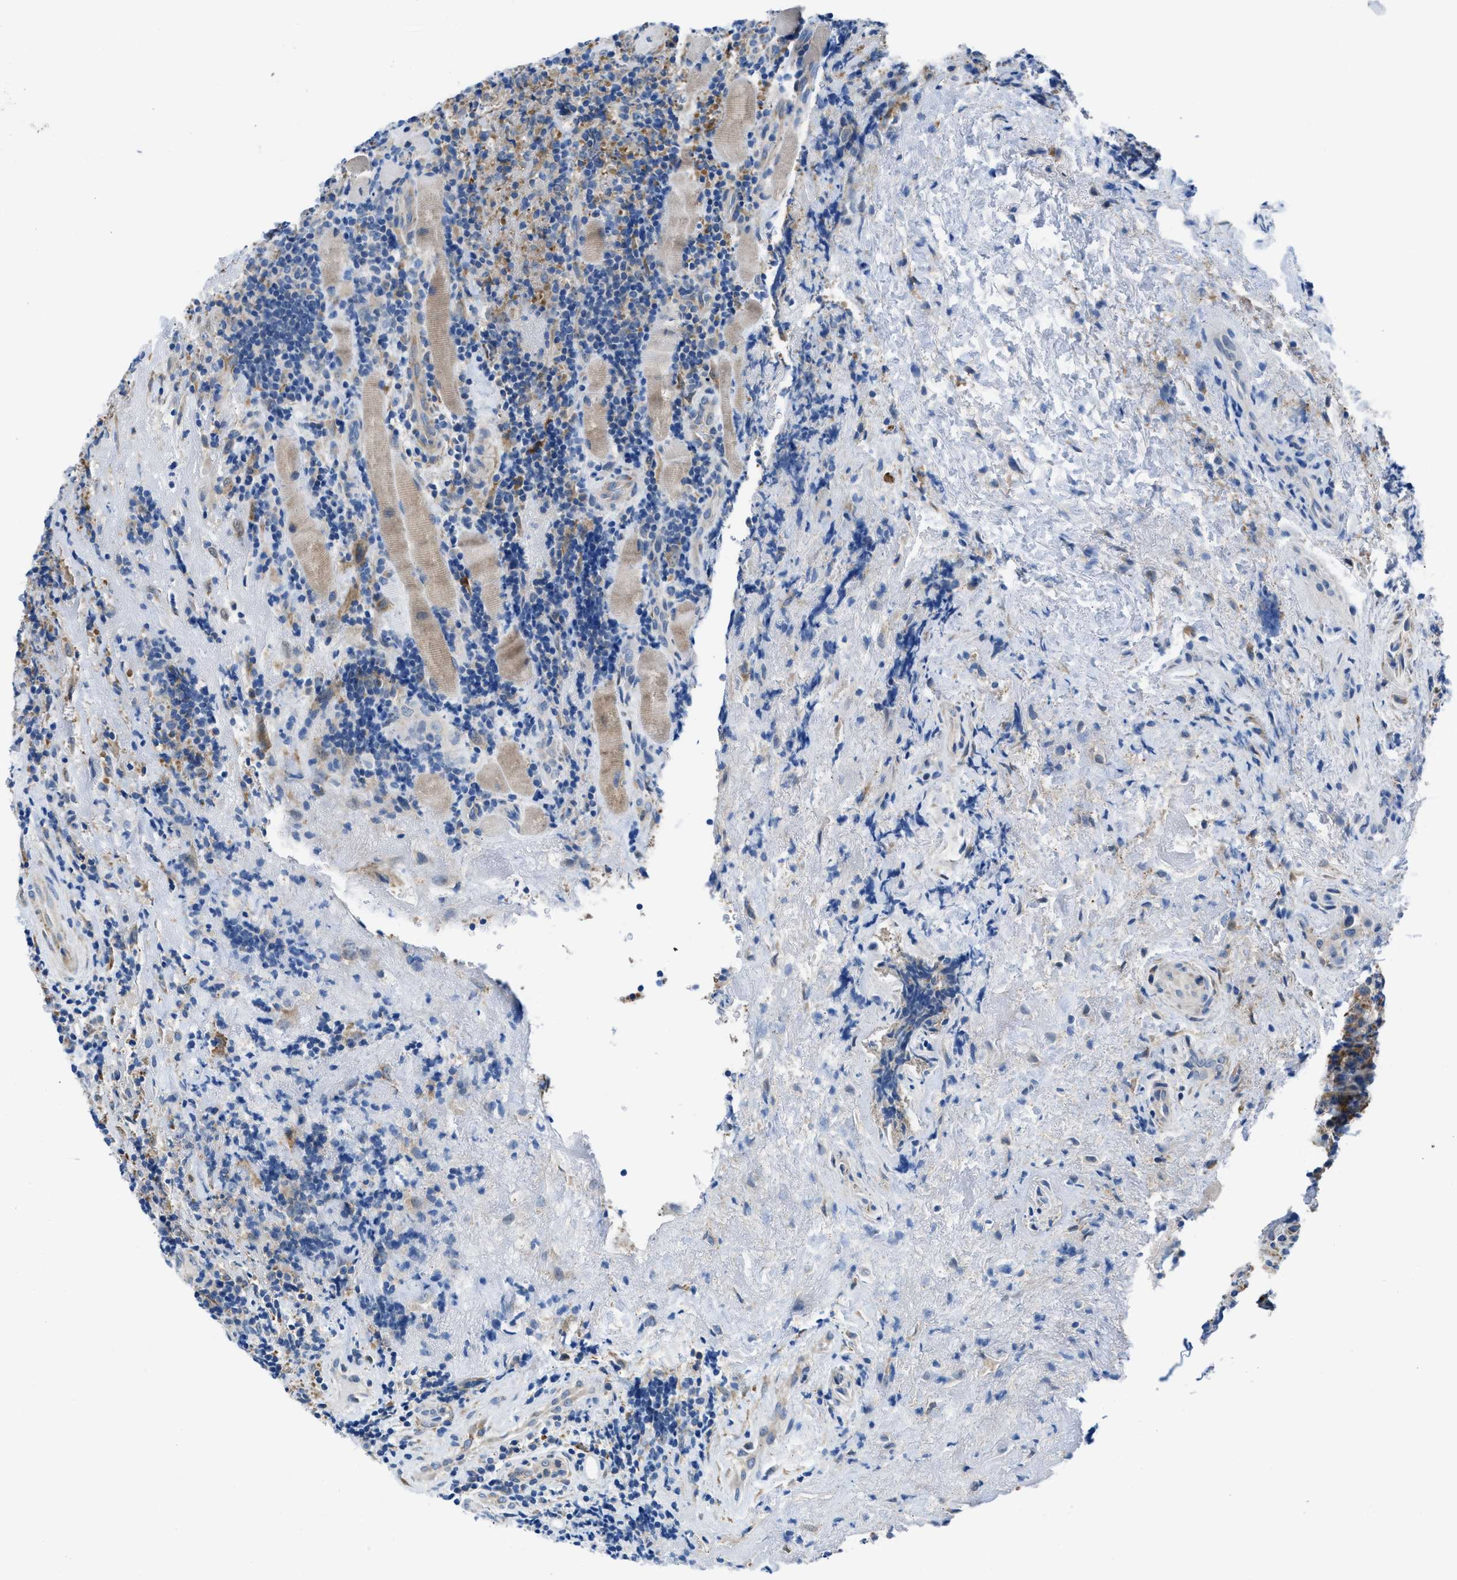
{"staining": {"intensity": "weak", "quantity": "25%-75%", "location": "cytoplasmic/membranous"}, "tissue": "lymphoma", "cell_type": "Tumor cells", "image_type": "cancer", "snomed": [{"axis": "morphology", "description": "Malignant lymphoma, non-Hodgkin's type, High grade"}, {"axis": "topography", "description": "Tonsil"}], "caption": "A low amount of weak cytoplasmic/membranous positivity is seen in about 25%-75% of tumor cells in malignant lymphoma, non-Hodgkin's type (high-grade) tissue. (Brightfield microscopy of DAB IHC at high magnification).", "gene": "BNC2", "patient": {"sex": "female", "age": 36}}